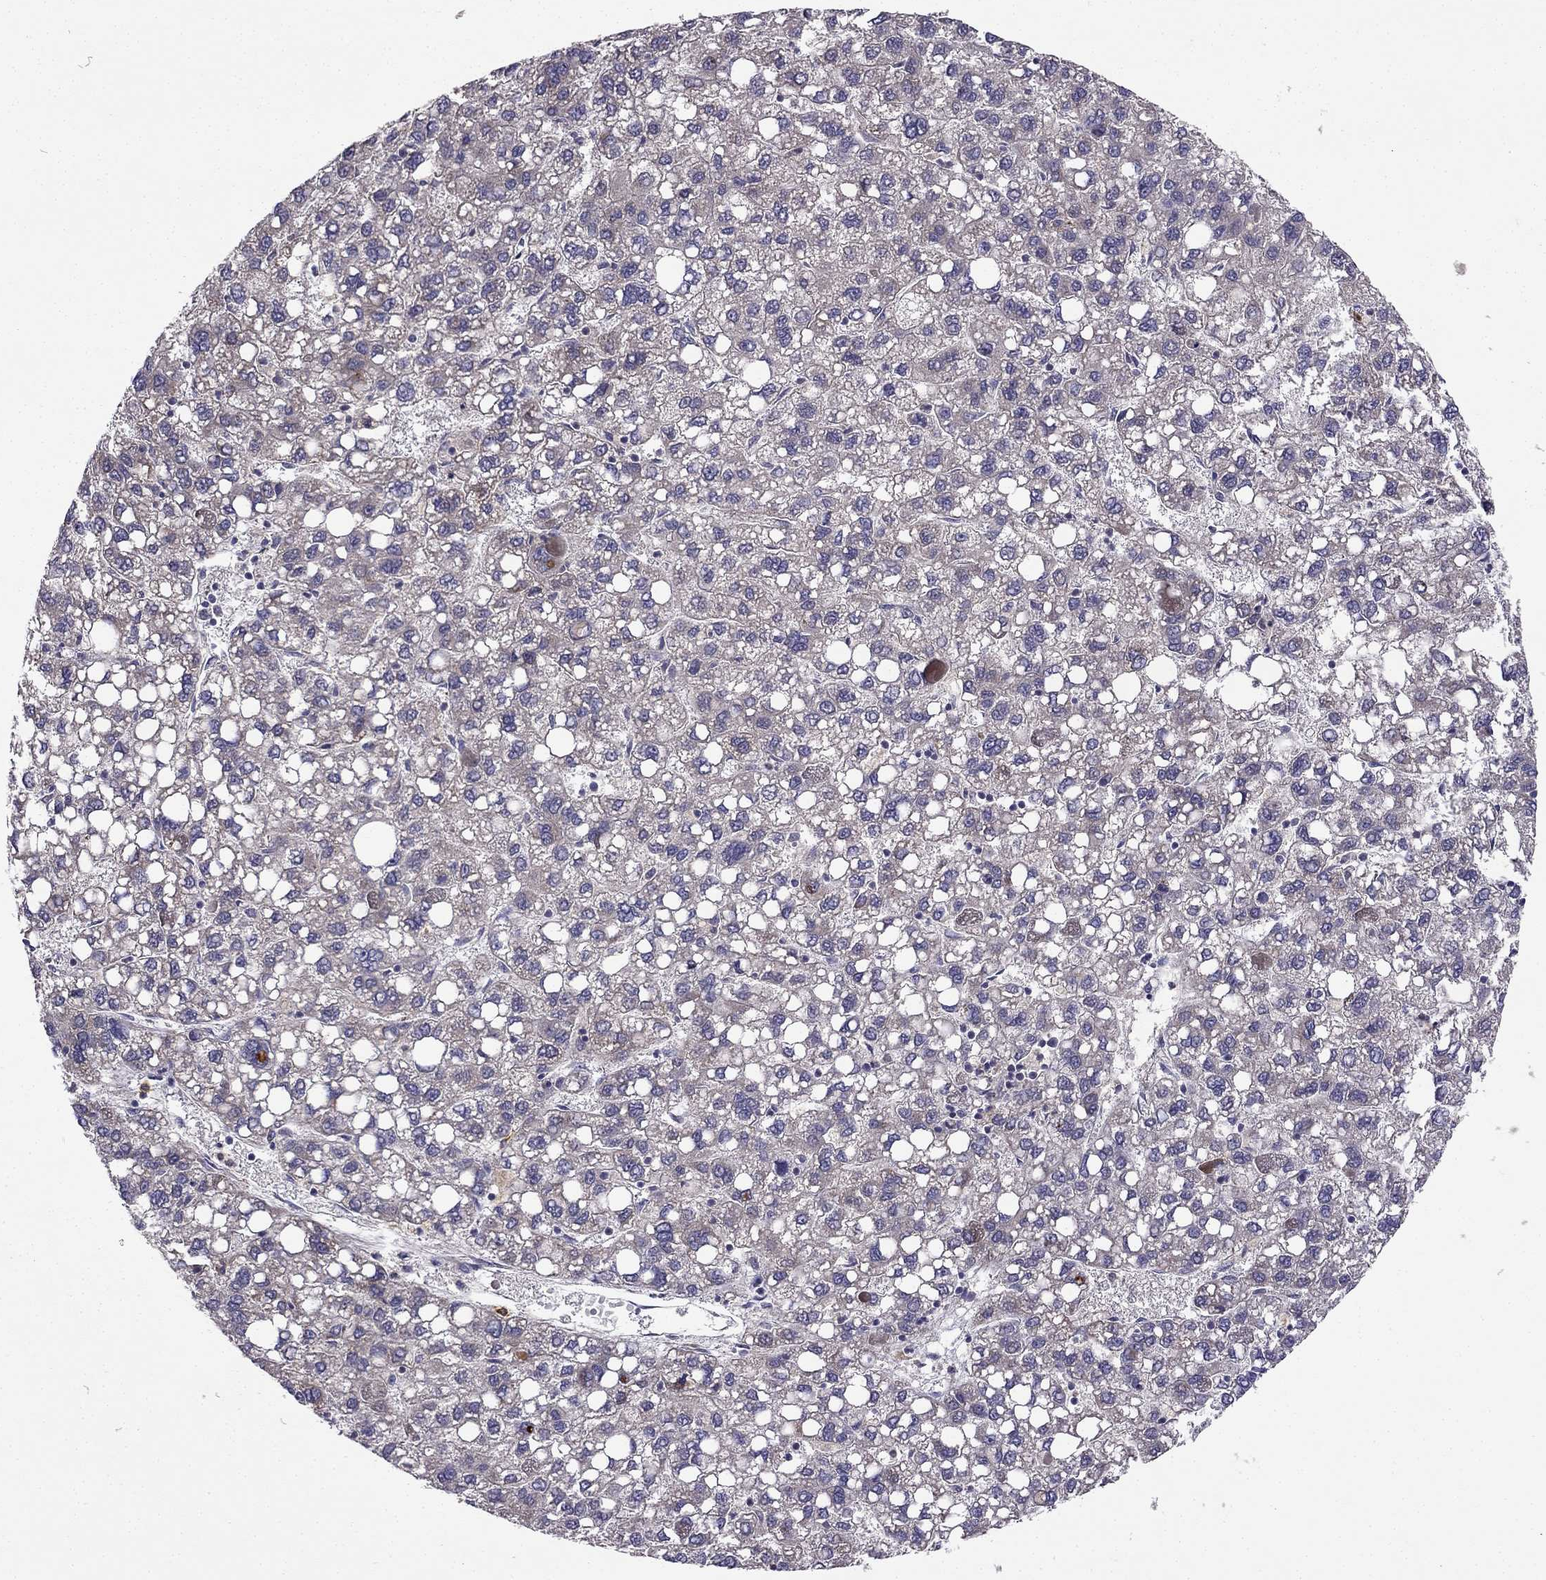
{"staining": {"intensity": "weak", "quantity": "<25%", "location": "cytoplasmic/membranous"}, "tissue": "liver cancer", "cell_type": "Tumor cells", "image_type": "cancer", "snomed": [{"axis": "morphology", "description": "Carcinoma, Hepatocellular, NOS"}, {"axis": "topography", "description": "Liver"}], "caption": "An immunohistochemistry histopathology image of liver cancer (hepatocellular carcinoma) is shown. There is no staining in tumor cells of liver cancer (hepatocellular carcinoma). Brightfield microscopy of immunohistochemistry stained with DAB (3,3'-diaminobenzidine) (brown) and hematoxylin (blue), captured at high magnification.", "gene": "STXBP5", "patient": {"sex": "female", "age": 82}}